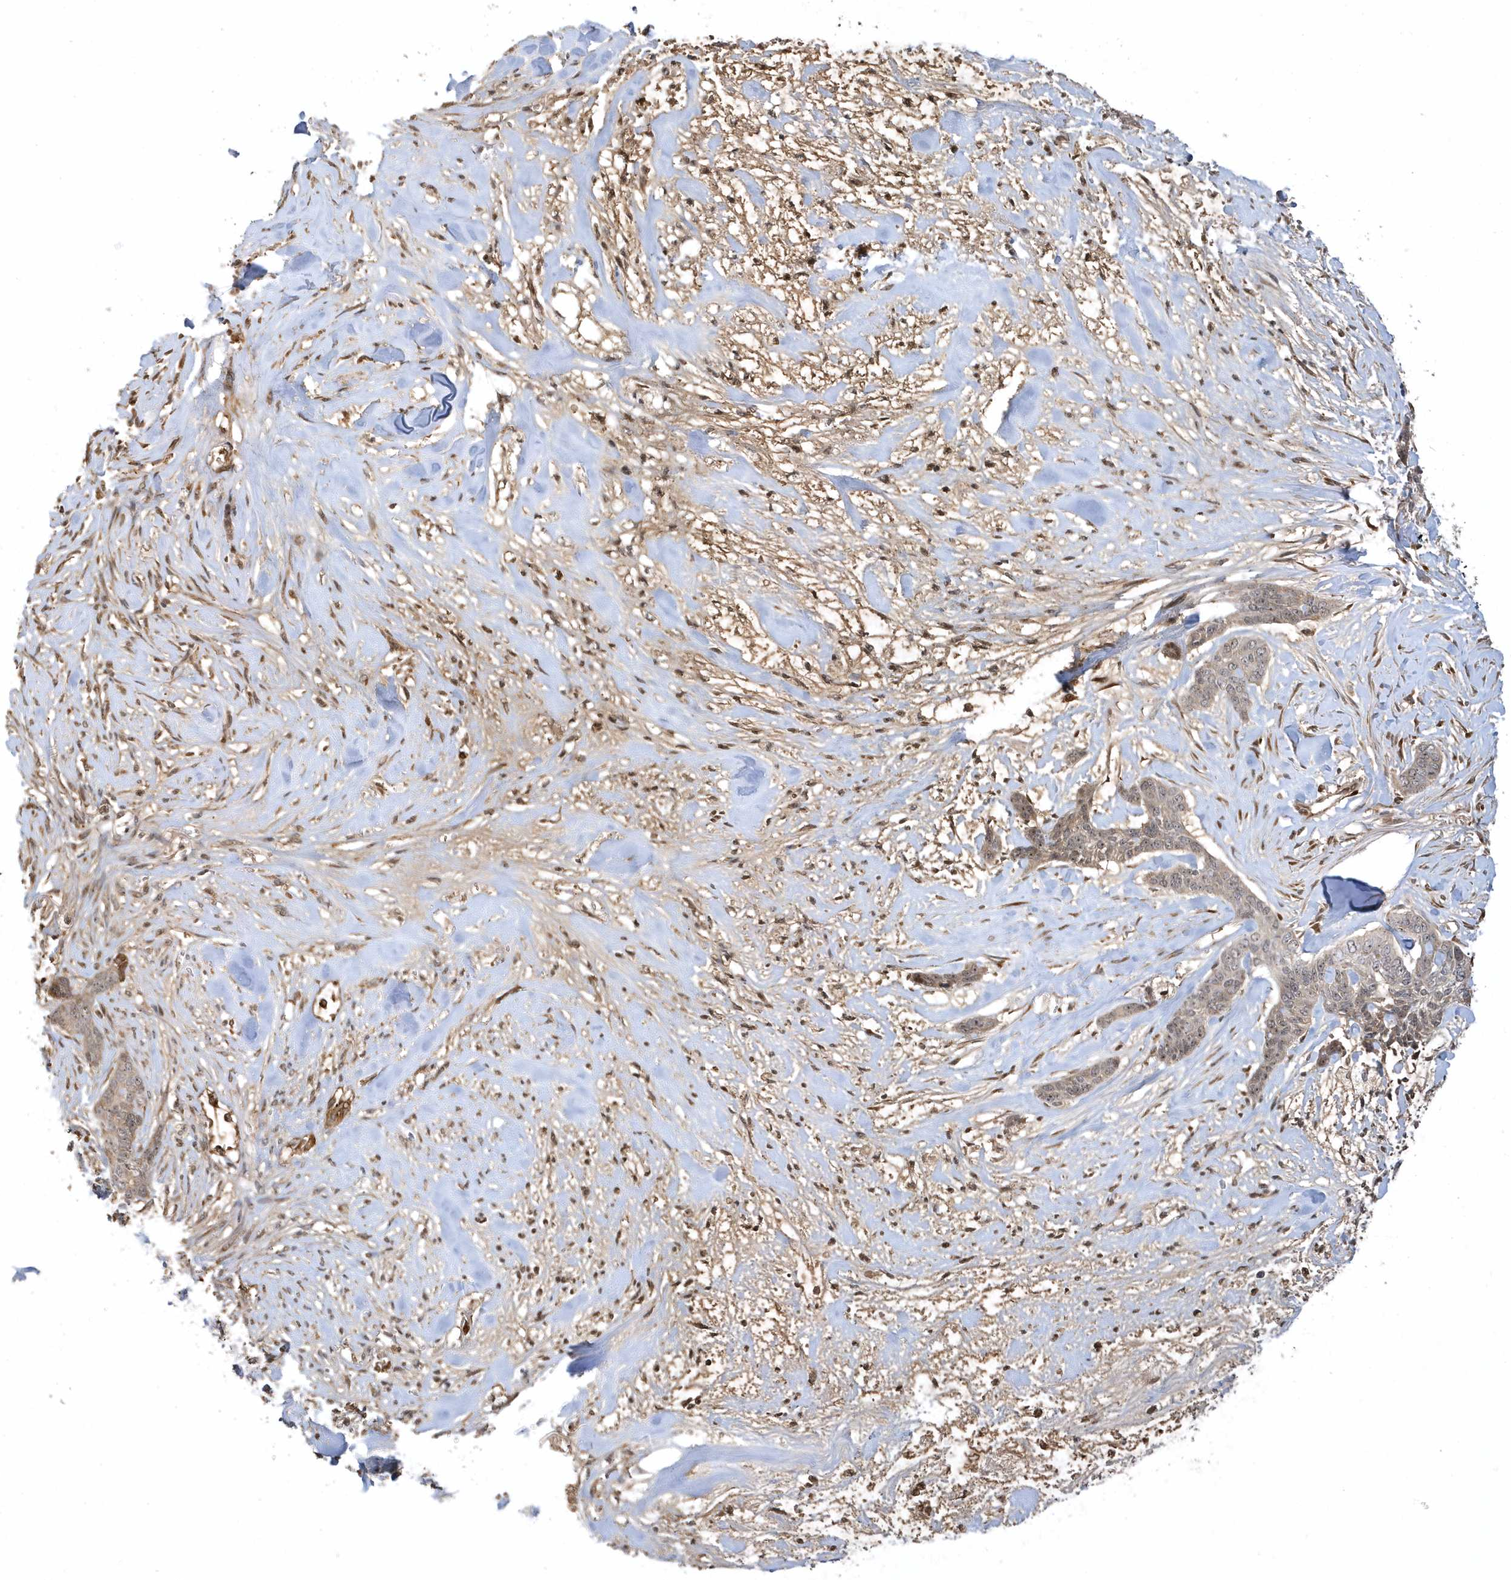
{"staining": {"intensity": "weak", "quantity": "25%-75%", "location": "cytoplasmic/membranous,nuclear"}, "tissue": "skin cancer", "cell_type": "Tumor cells", "image_type": "cancer", "snomed": [{"axis": "morphology", "description": "Basal cell carcinoma"}, {"axis": "topography", "description": "Skin"}], "caption": "Skin cancer tissue demonstrates weak cytoplasmic/membranous and nuclear expression in about 25%-75% of tumor cells, visualized by immunohistochemistry.", "gene": "ECM2", "patient": {"sex": "female", "age": 64}}